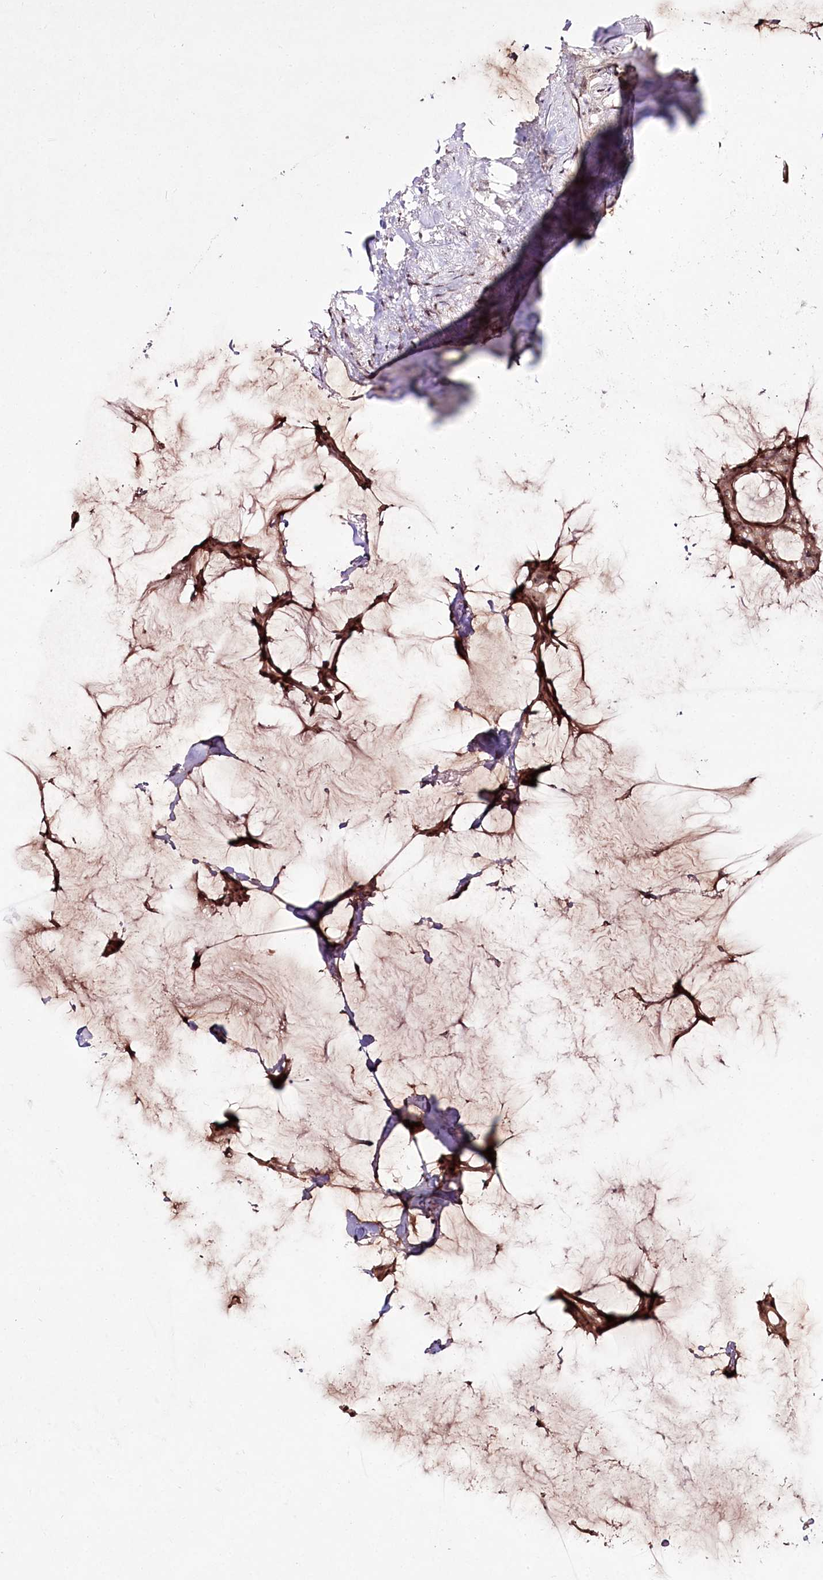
{"staining": {"intensity": "weak", "quantity": ">75%", "location": "cytoplasmic/membranous,nuclear"}, "tissue": "breast cancer", "cell_type": "Tumor cells", "image_type": "cancer", "snomed": [{"axis": "morphology", "description": "Duct carcinoma"}, {"axis": "topography", "description": "Breast"}], "caption": "This micrograph demonstrates infiltrating ductal carcinoma (breast) stained with immunohistochemistry (IHC) to label a protein in brown. The cytoplasmic/membranous and nuclear of tumor cells show weak positivity for the protein. Nuclei are counter-stained blue.", "gene": "CCDC59", "patient": {"sex": "female", "age": 93}}